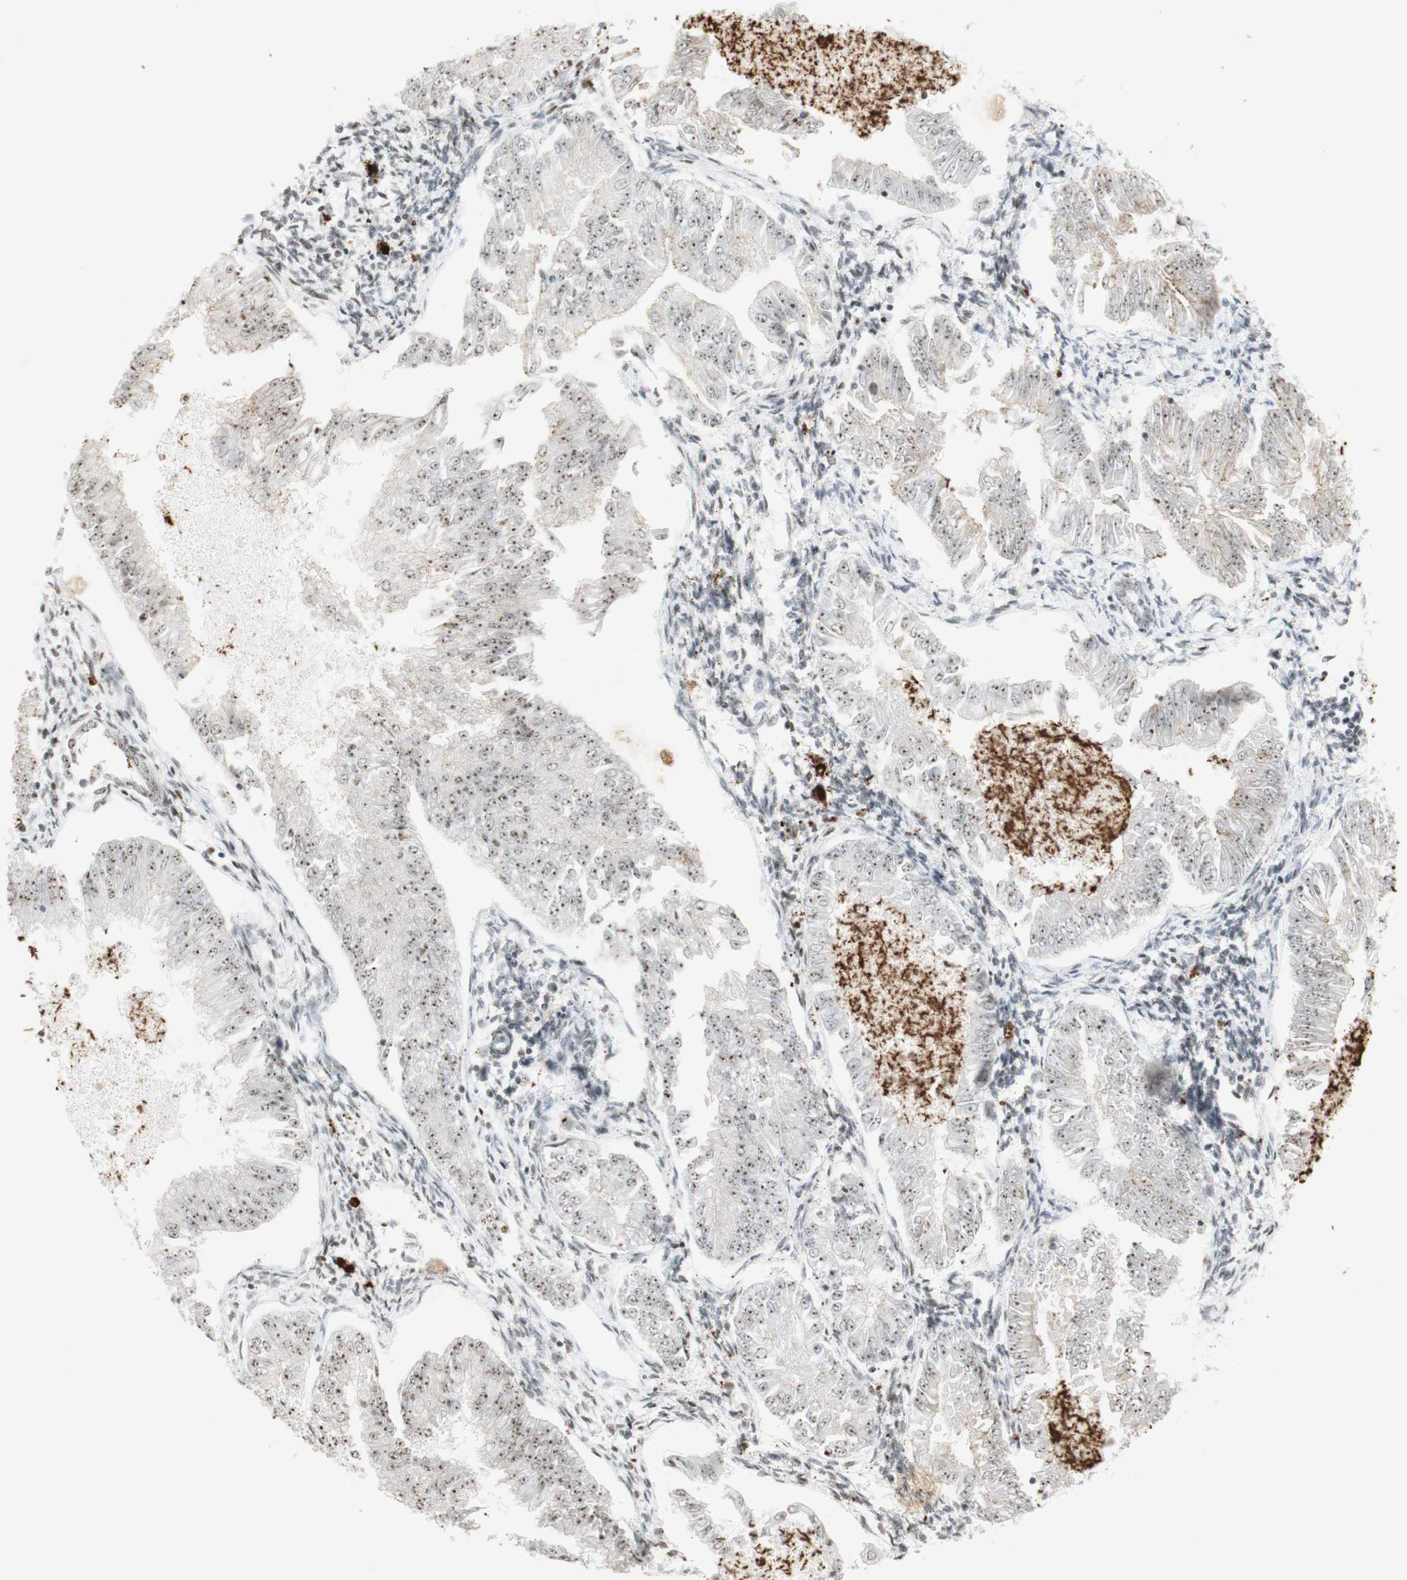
{"staining": {"intensity": "moderate", "quantity": "25%-75%", "location": "nuclear"}, "tissue": "endometrial cancer", "cell_type": "Tumor cells", "image_type": "cancer", "snomed": [{"axis": "morphology", "description": "Adenocarcinoma, NOS"}, {"axis": "topography", "description": "Endometrium"}], "caption": "Protein staining demonstrates moderate nuclear staining in approximately 25%-75% of tumor cells in endometrial cancer. The protein of interest is stained brown, and the nuclei are stained in blue (DAB IHC with brightfield microscopy, high magnification).", "gene": "IRF1", "patient": {"sex": "female", "age": 53}}